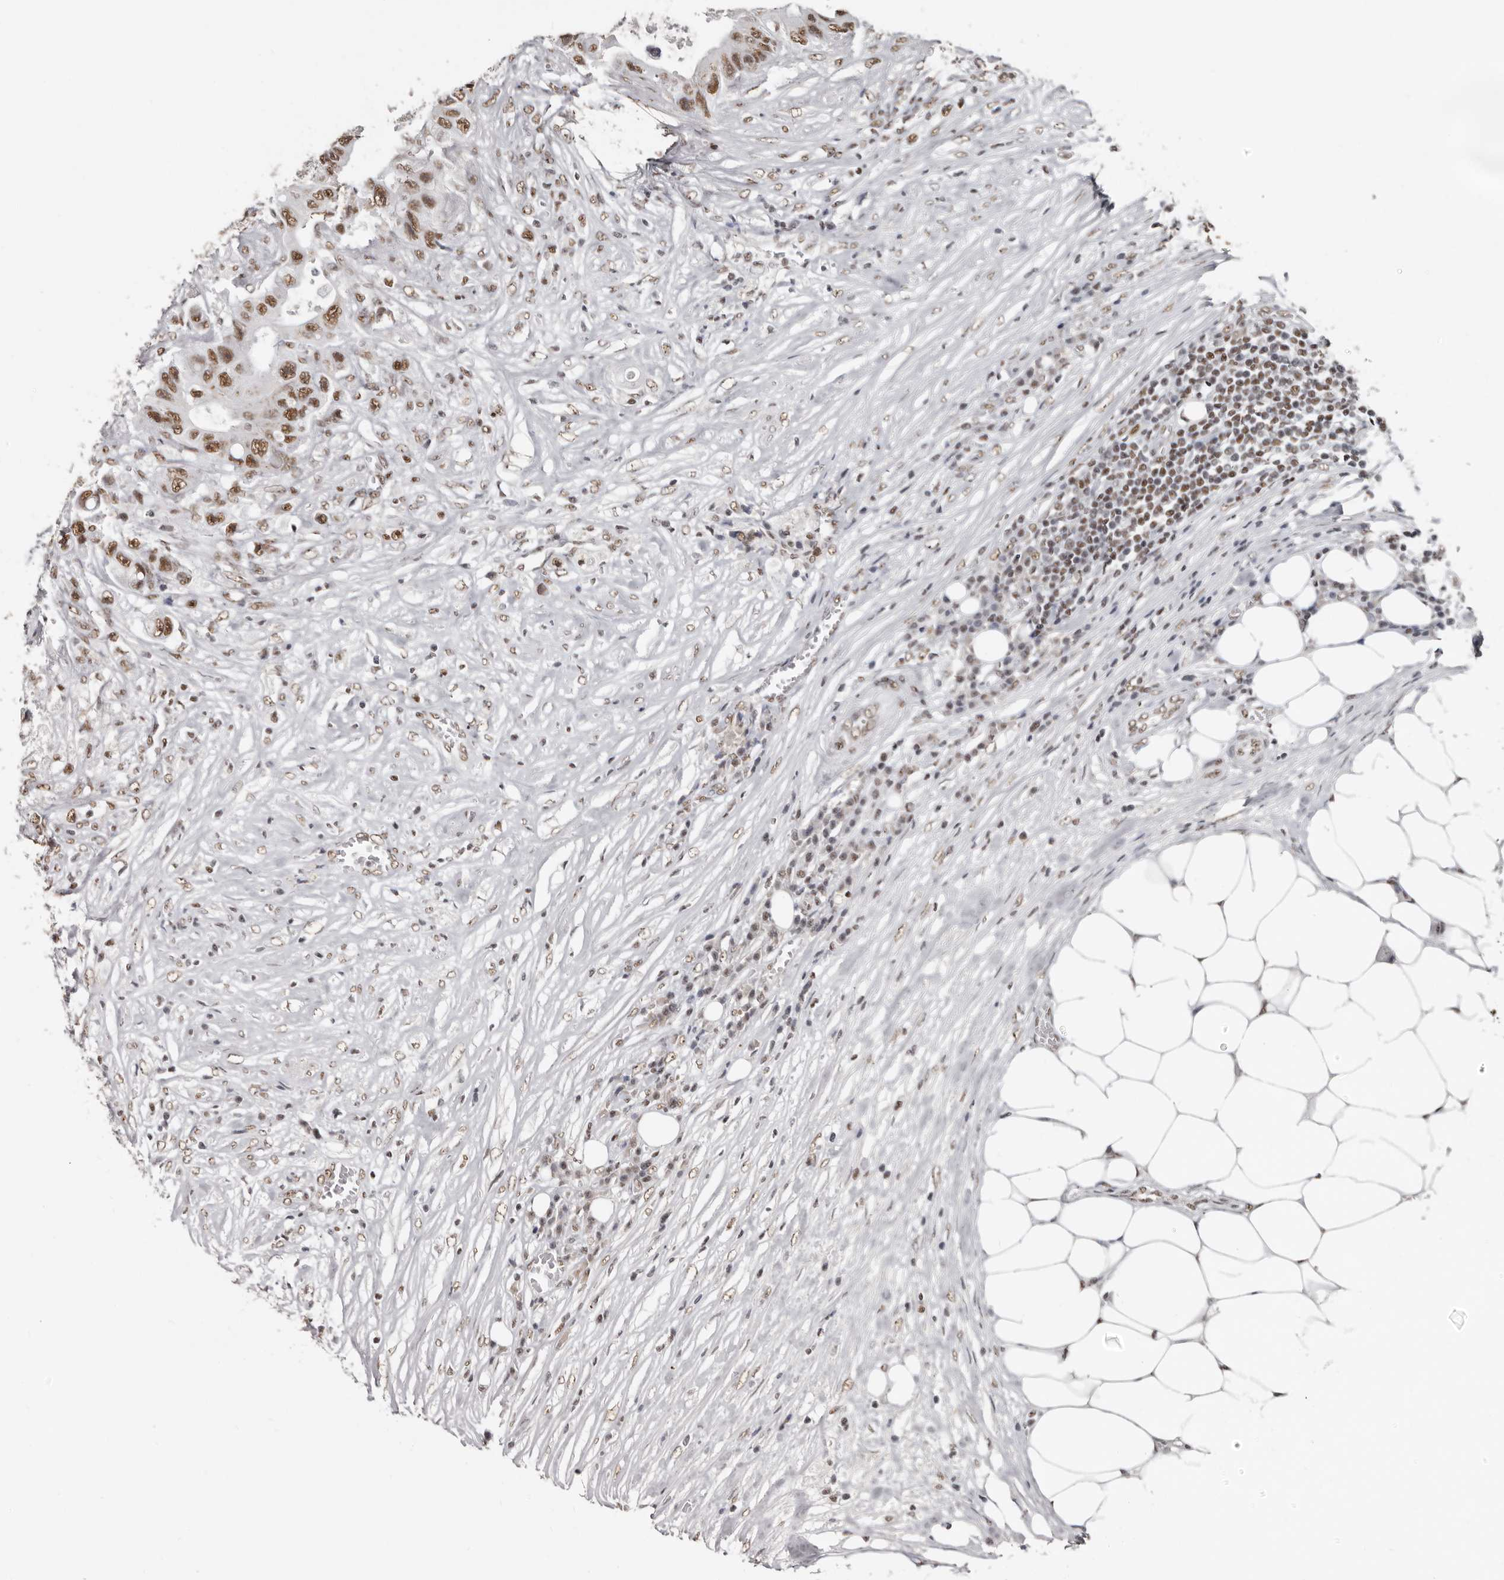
{"staining": {"intensity": "strong", "quantity": ">75%", "location": "nuclear"}, "tissue": "colorectal cancer", "cell_type": "Tumor cells", "image_type": "cancer", "snomed": [{"axis": "morphology", "description": "Adenocarcinoma, NOS"}, {"axis": "topography", "description": "Colon"}], "caption": "Human colorectal cancer (adenocarcinoma) stained with a brown dye displays strong nuclear positive expression in about >75% of tumor cells.", "gene": "SCAF4", "patient": {"sex": "female", "age": 46}}